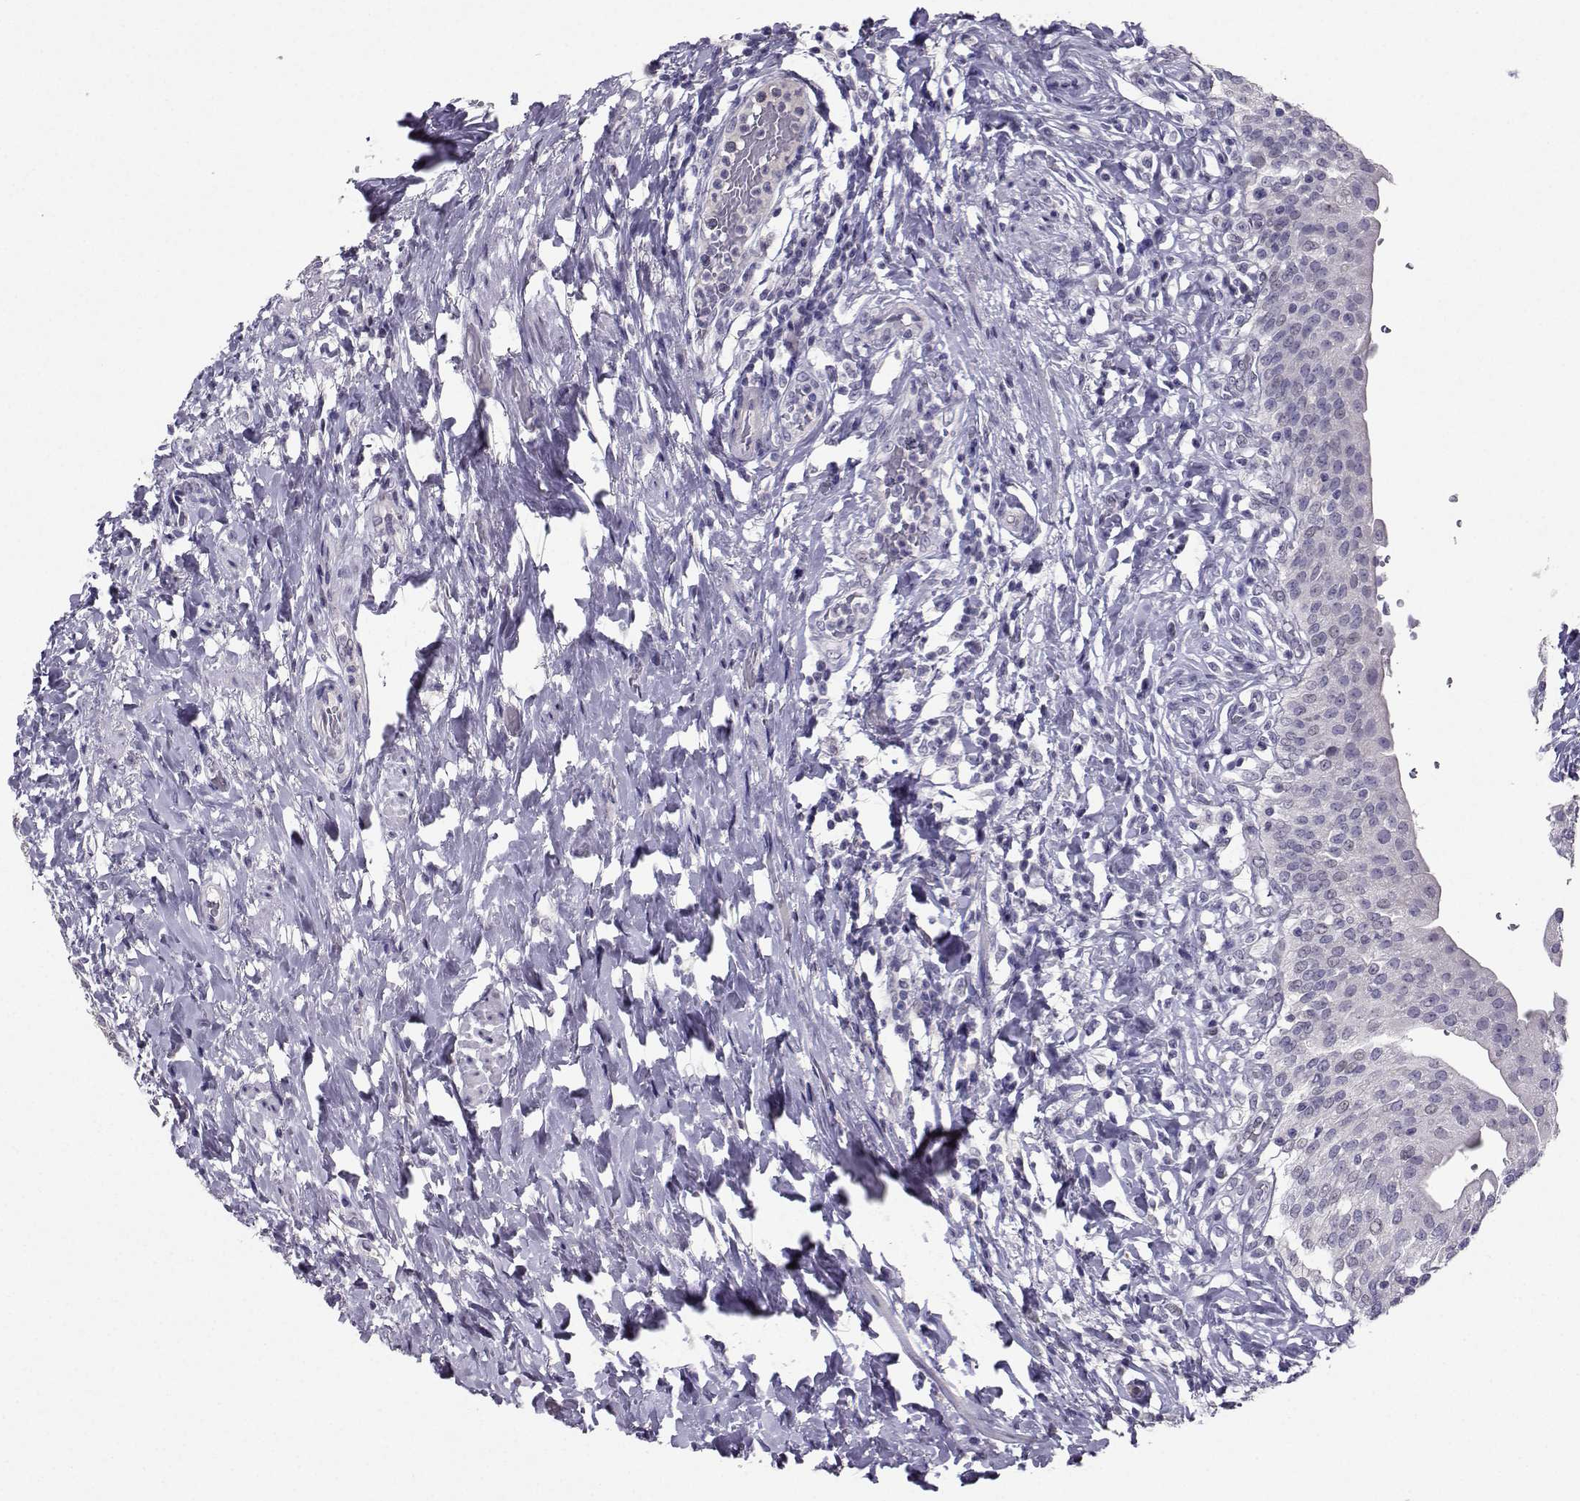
{"staining": {"intensity": "negative", "quantity": "none", "location": "none"}, "tissue": "urinary bladder", "cell_type": "Urothelial cells", "image_type": "normal", "snomed": [{"axis": "morphology", "description": "Normal tissue, NOS"}, {"axis": "morphology", "description": "Inflammation, NOS"}, {"axis": "topography", "description": "Urinary bladder"}], "caption": "Urothelial cells show no significant protein expression in unremarkable urinary bladder.", "gene": "CARTPT", "patient": {"sex": "male", "age": 64}}